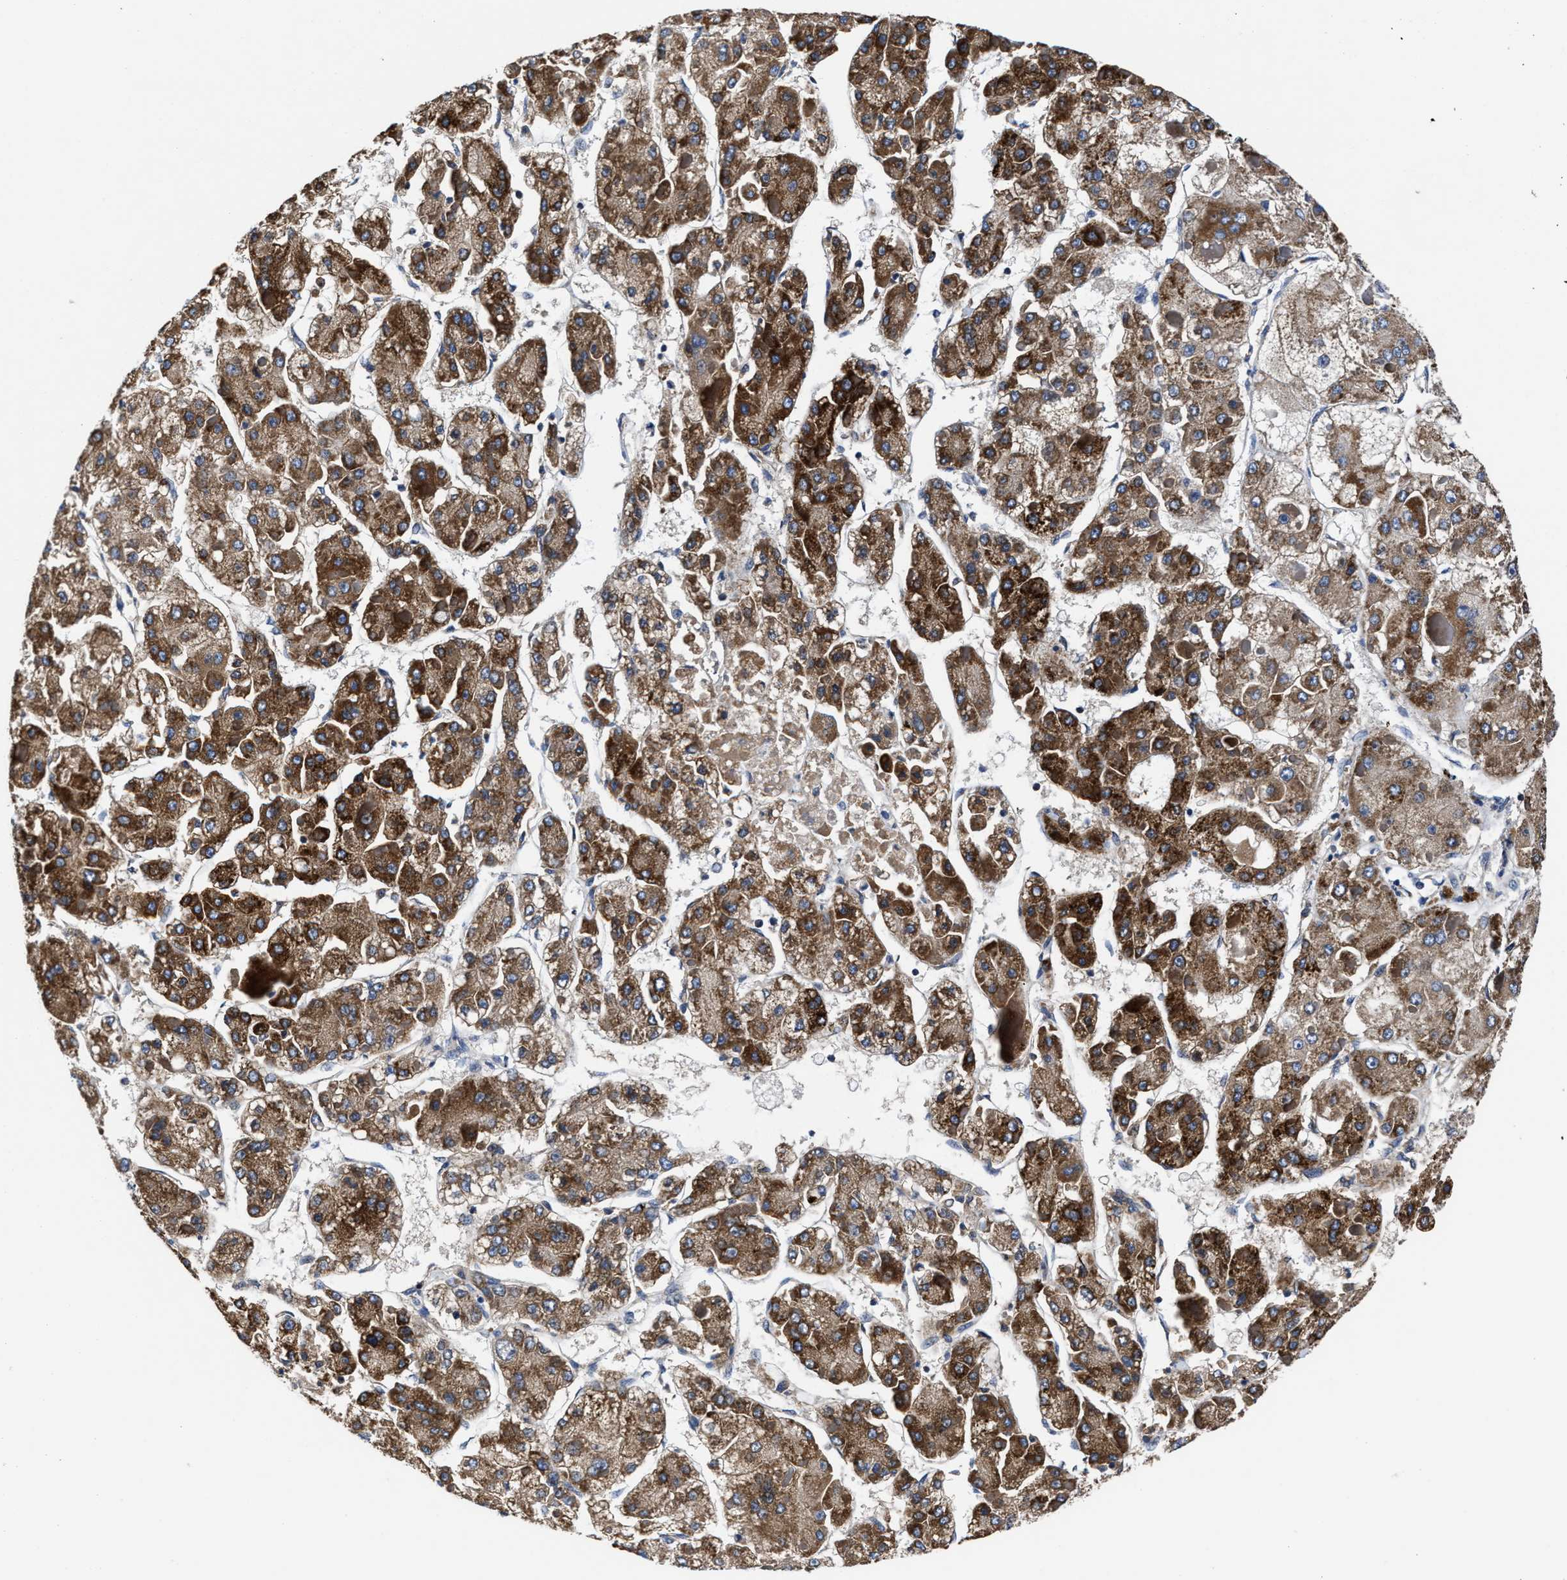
{"staining": {"intensity": "strong", "quantity": ">75%", "location": "cytoplasmic/membranous"}, "tissue": "liver cancer", "cell_type": "Tumor cells", "image_type": "cancer", "snomed": [{"axis": "morphology", "description": "Carcinoma, Hepatocellular, NOS"}, {"axis": "topography", "description": "Liver"}], "caption": "Protein staining of hepatocellular carcinoma (liver) tissue displays strong cytoplasmic/membranous staining in approximately >75% of tumor cells.", "gene": "PHLPP1", "patient": {"sex": "female", "age": 73}}